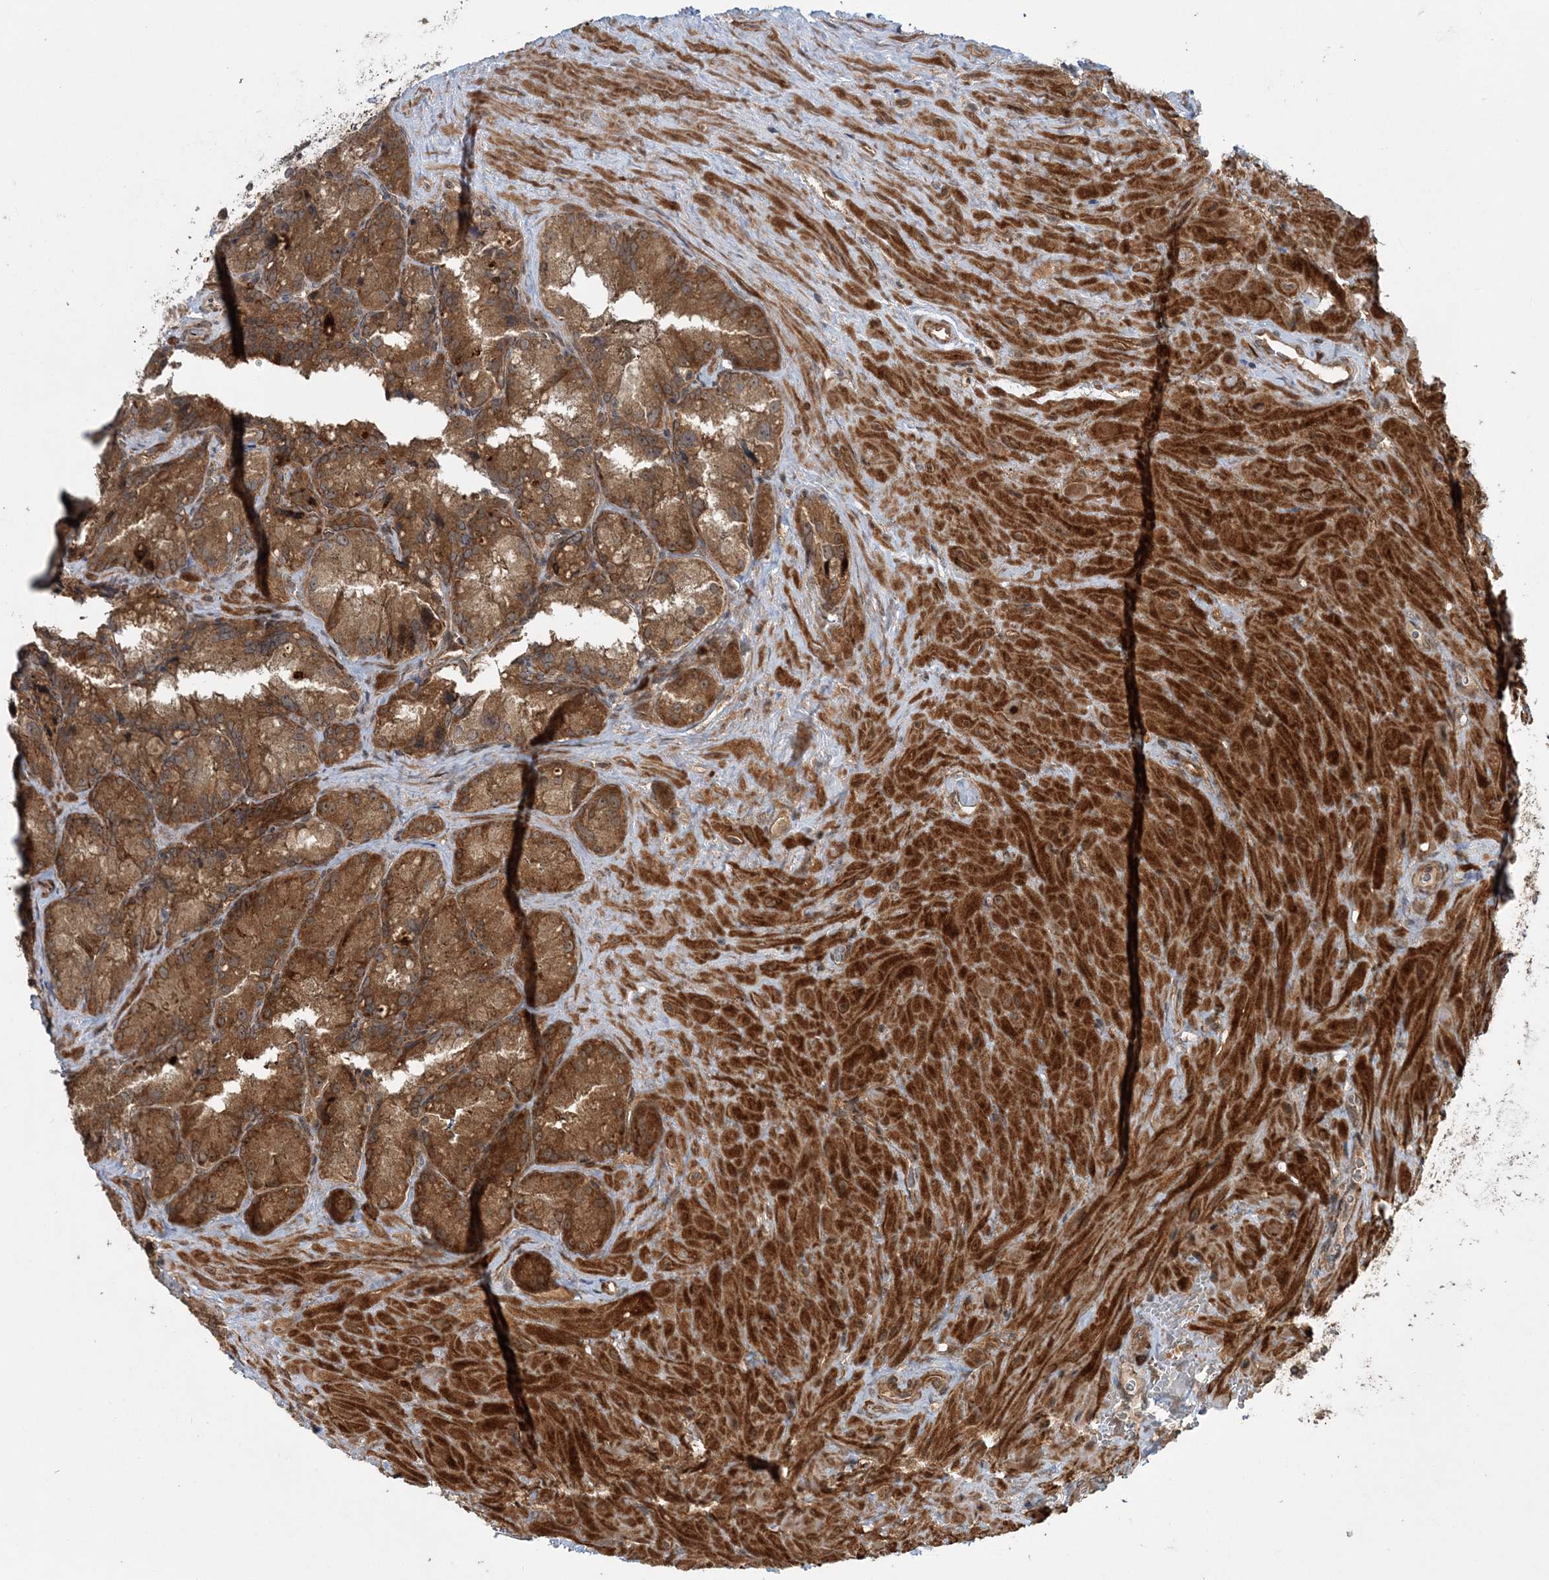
{"staining": {"intensity": "moderate", "quantity": ">75%", "location": "cytoplasmic/membranous"}, "tissue": "seminal vesicle", "cell_type": "Glandular cells", "image_type": "normal", "snomed": [{"axis": "morphology", "description": "Normal tissue, NOS"}, {"axis": "topography", "description": "Seminal veicle"}], "caption": "Immunohistochemical staining of benign human seminal vesicle reveals medium levels of moderate cytoplasmic/membranous positivity in about >75% of glandular cells.", "gene": "UBTD2", "patient": {"sex": "male", "age": 62}}